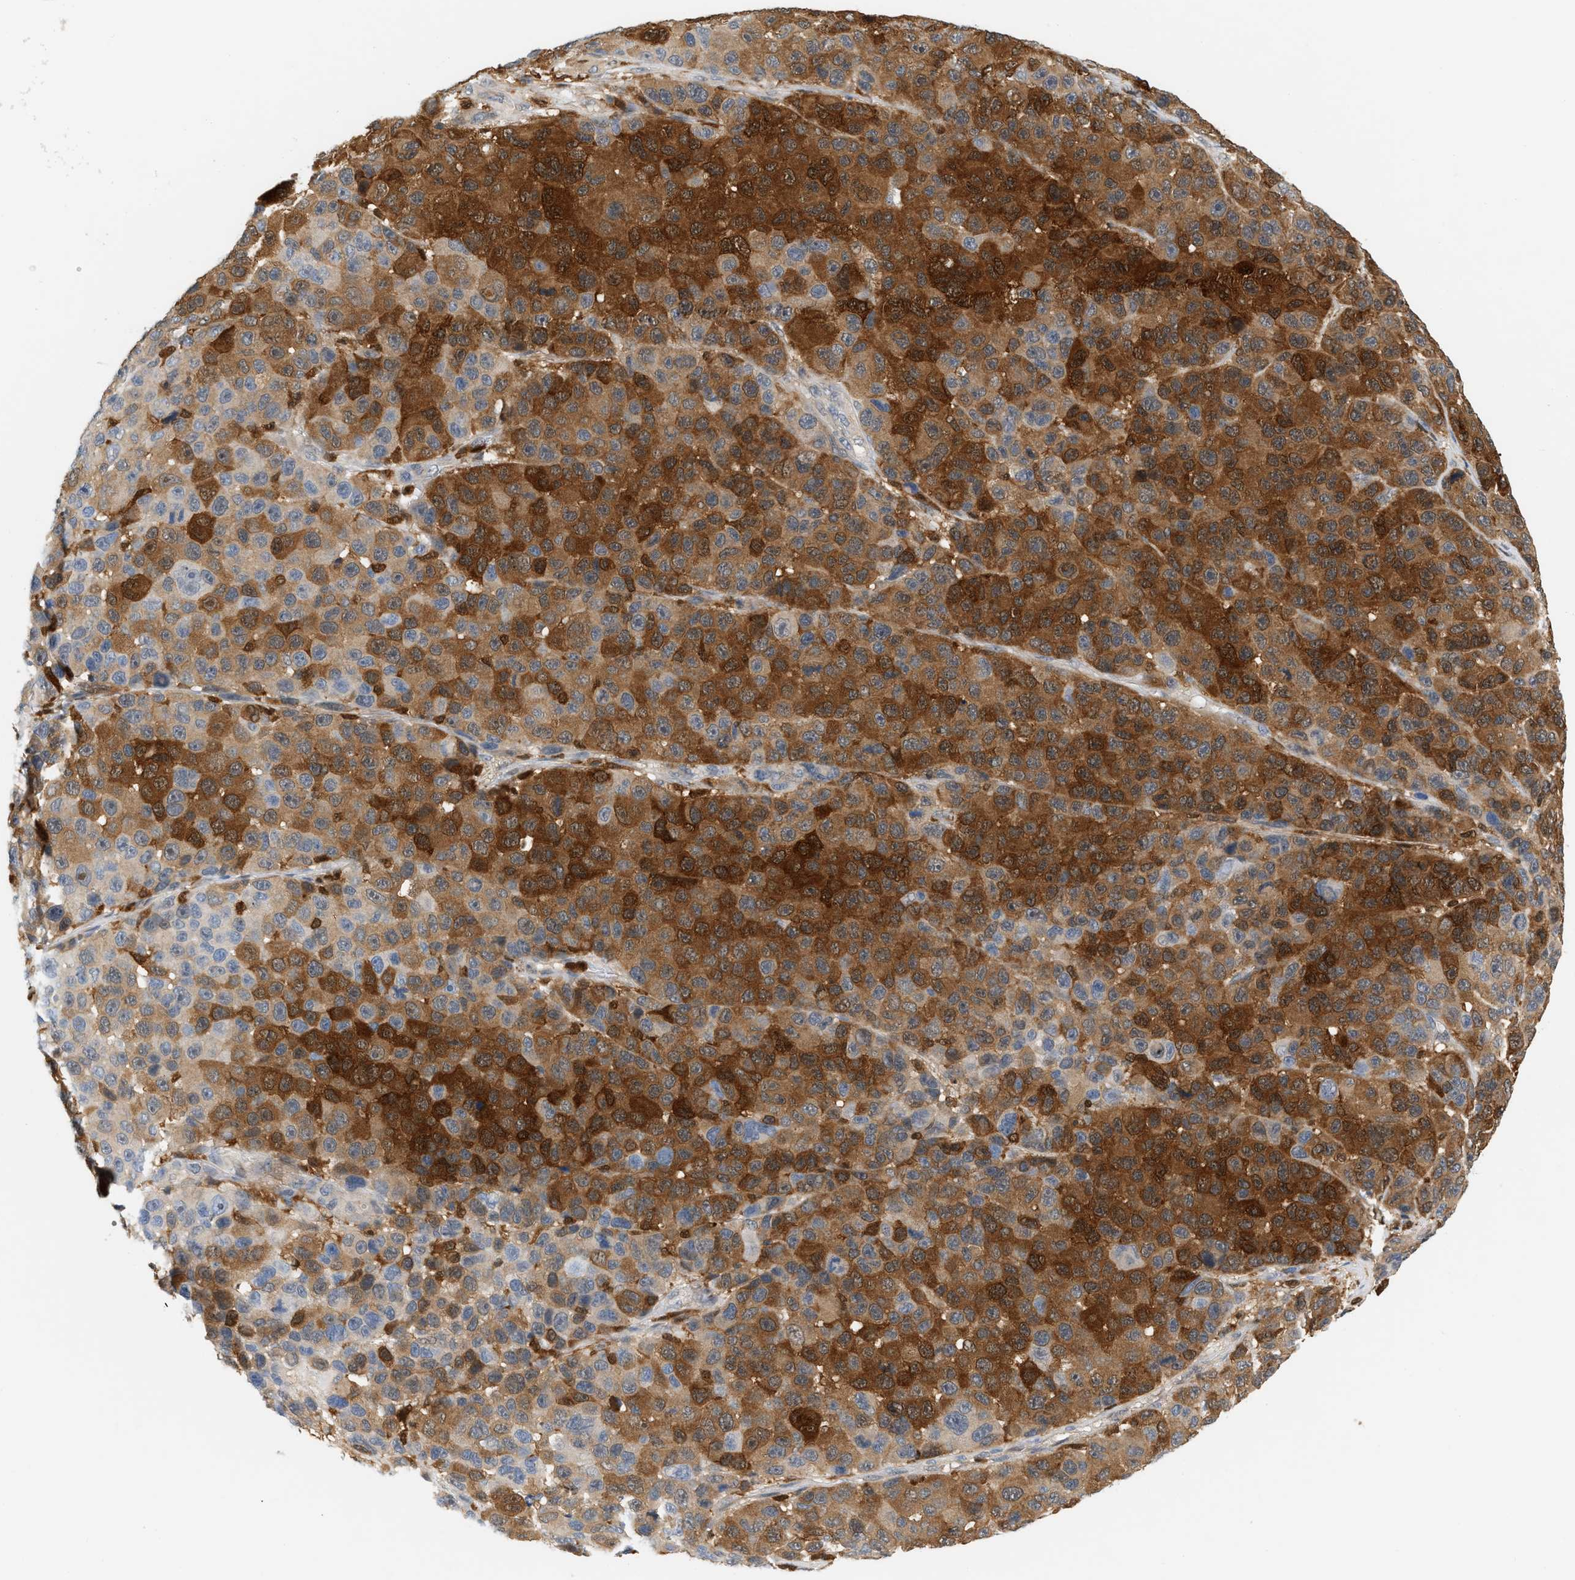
{"staining": {"intensity": "moderate", "quantity": ">75%", "location": "cytoplasmic/membranous"}, "tissue": "melanoma", "cell_type": "Tumor cells", "image_type": "cancer", "snomed": [{"axis": "morphology", "description": "Malignant melanoma, NOS"}, {"axis": "topography", "description": "Skin"}], "caption": "Immunohistochemical staining of human melanoma demonstrates medium levels of moderate cytoplasmic/membranous positivity in about >75% of tumor cells.", "gene": "PYCARD", "patient": {"sex": "male", "age": 53}}